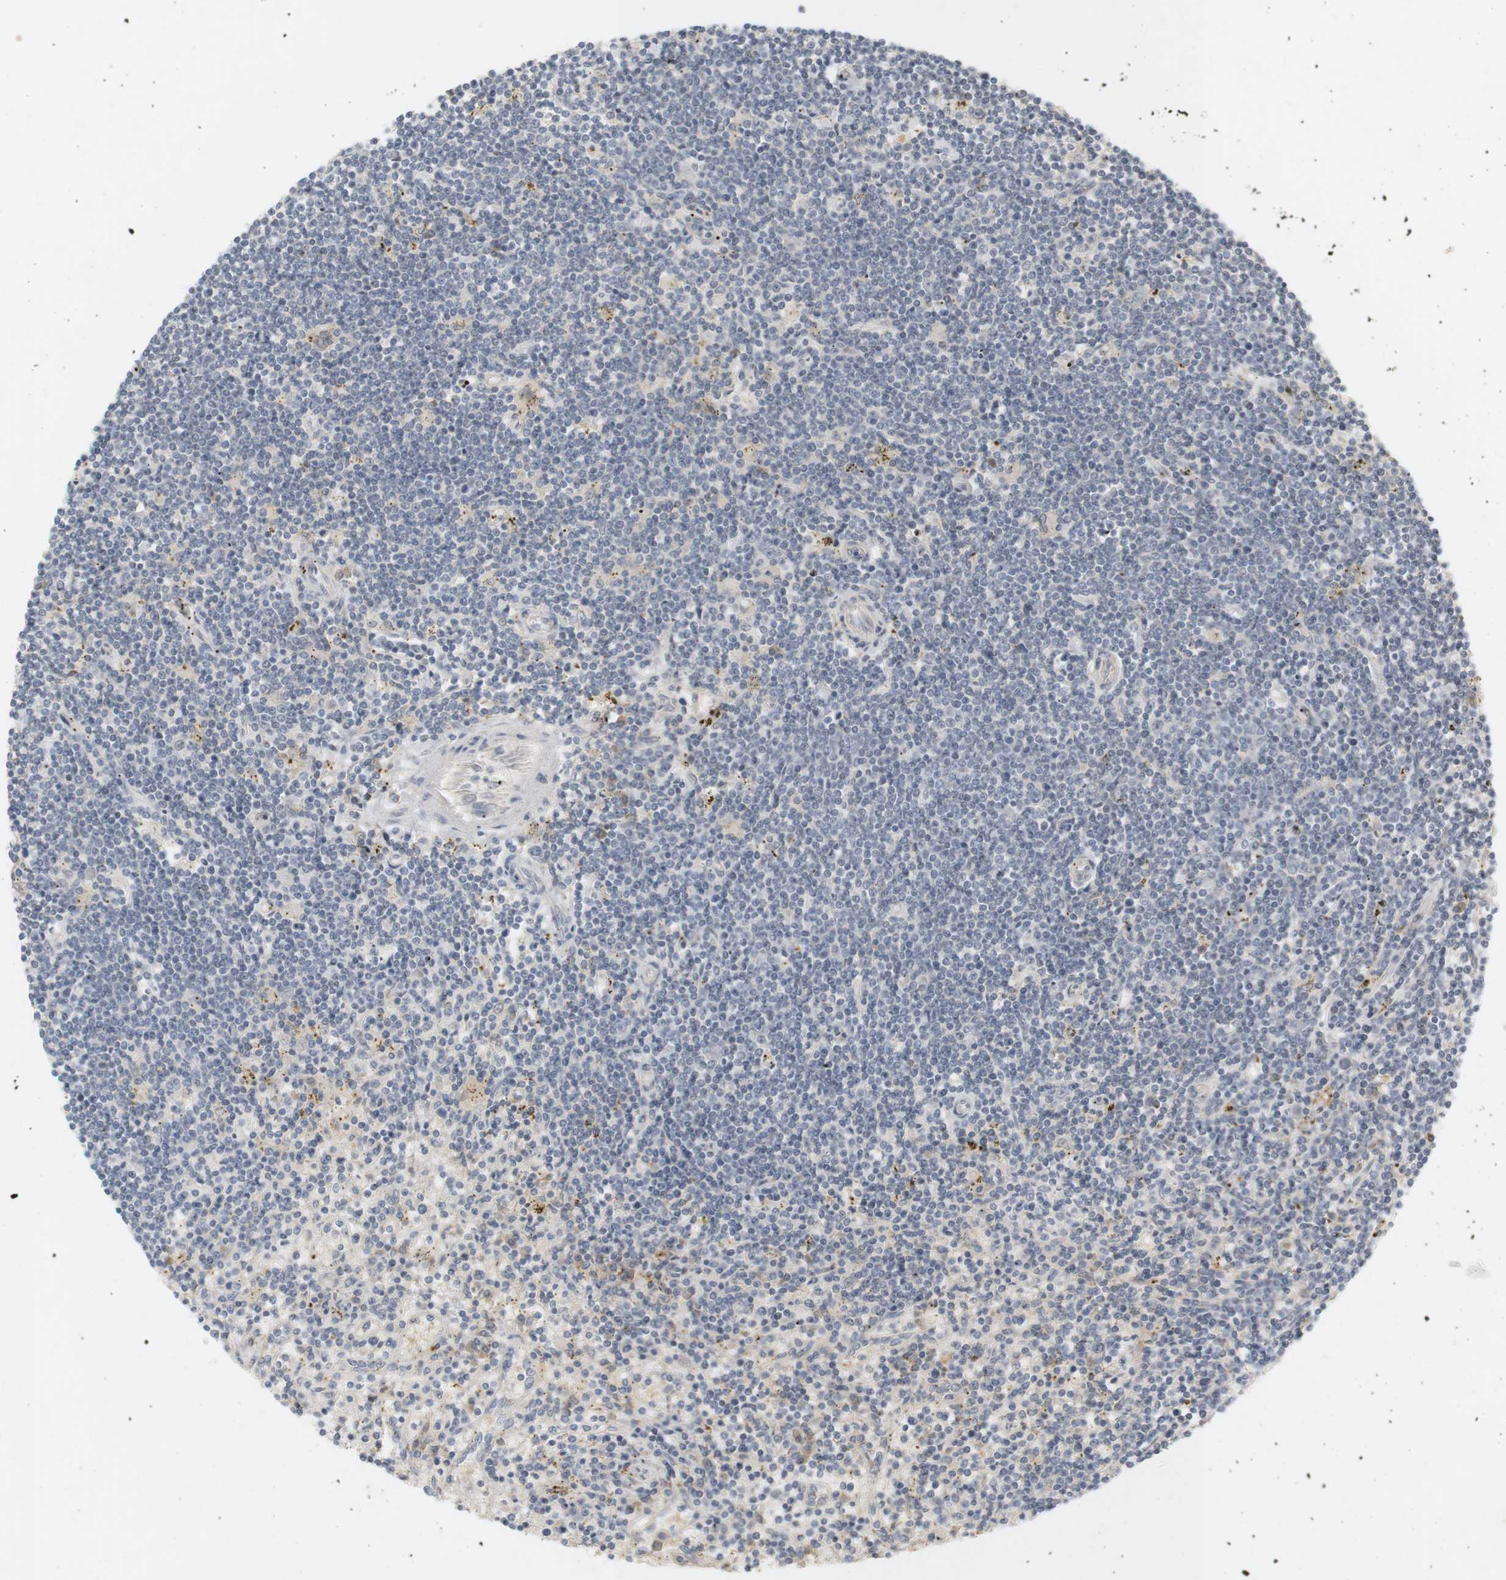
{"staining": {"intensity": "negative", "quantity": "none", "location": "none"}, "tissue": "lymphoma", "cell_type": "Tumor cells", "image_type": "cancer", "snomed": [{"axis": "morphology", "description": "Malignant lymphoma, non-Hodgkin's type, Low grade"}, {"axis": "topography", "description": "Spleen"}], "caption": "Immunohistochemistry (IHC) of lymphoma demonstrates no expression in tumor cells.", "gene": "RTN3", "patient": {"sex": "male", "age": 76}}